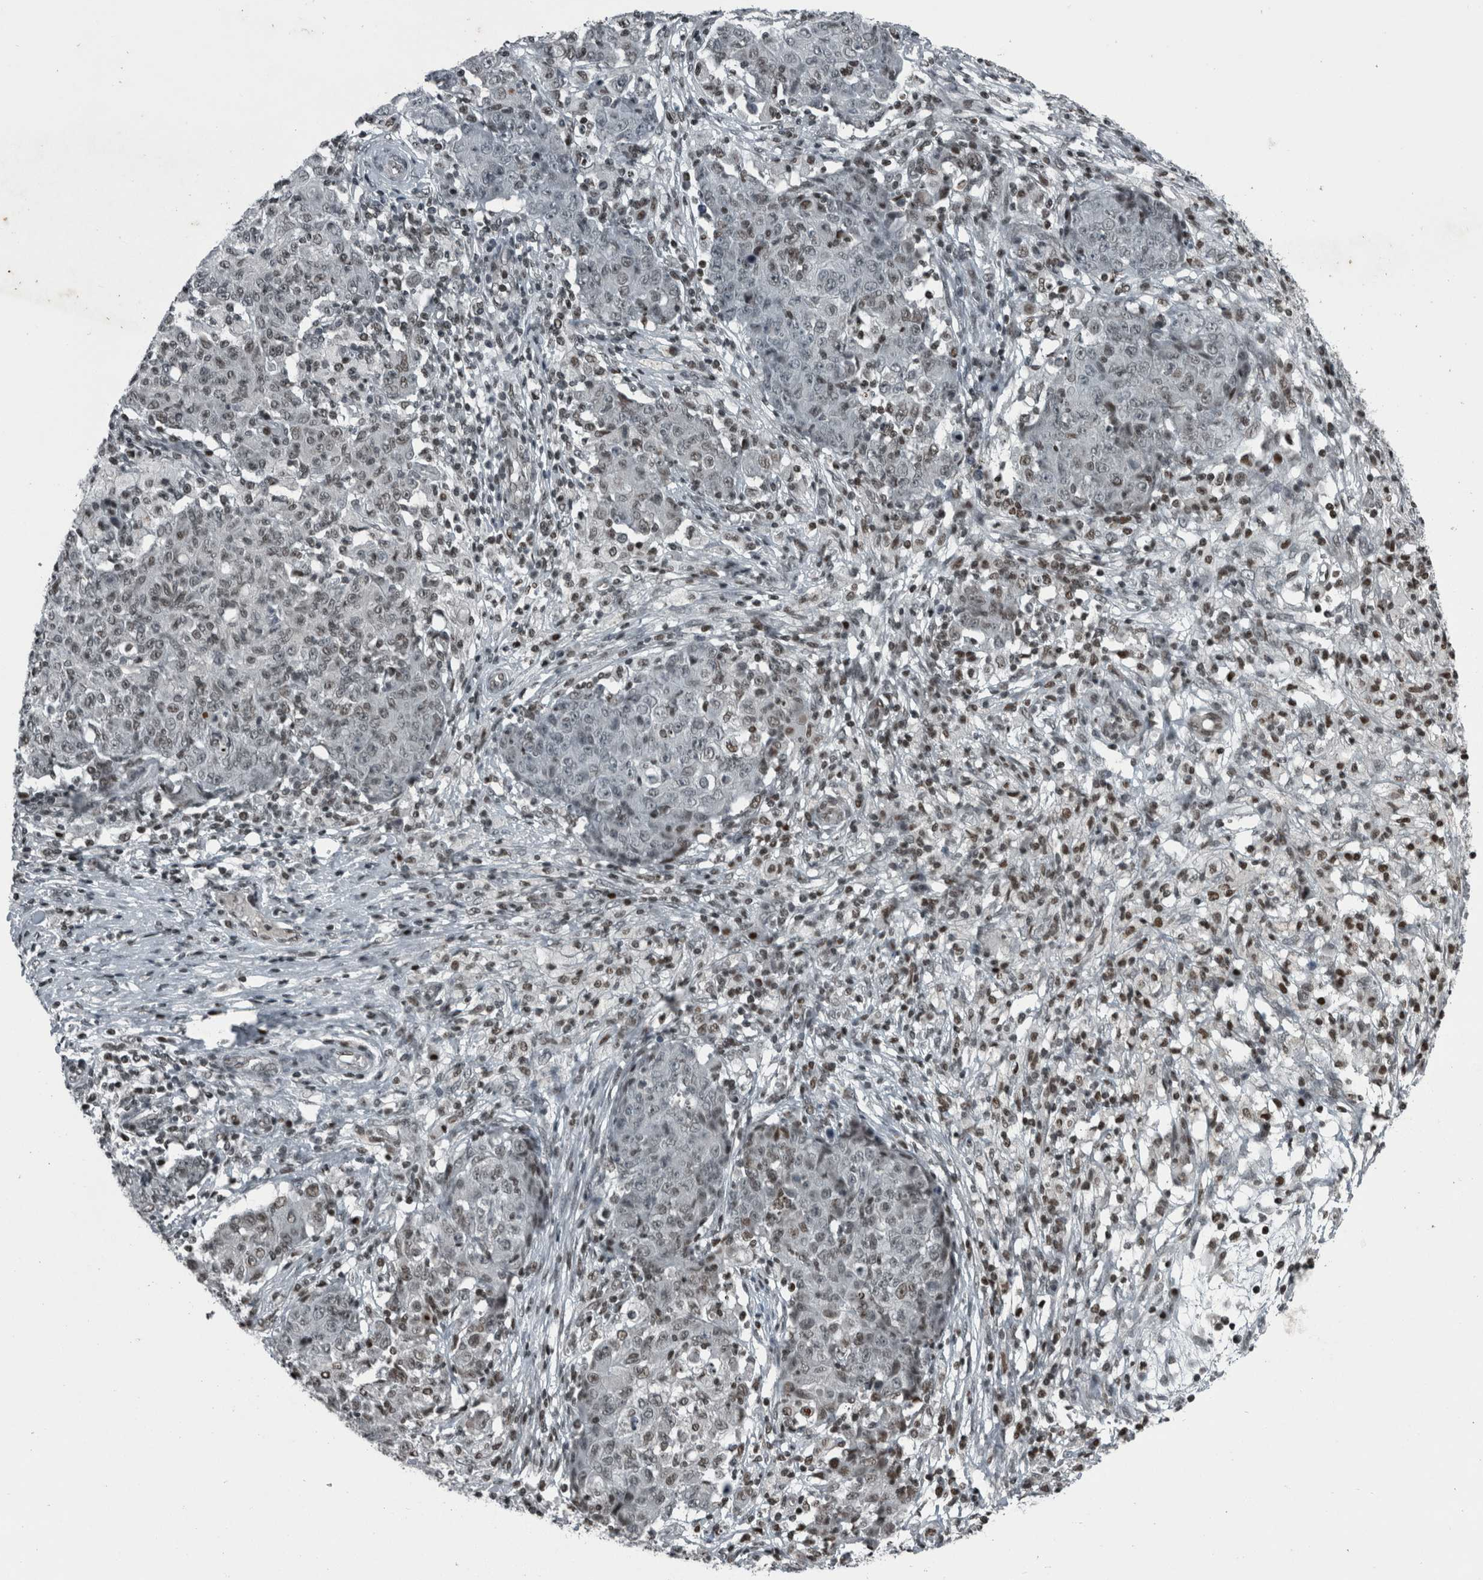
{"staining": {"intensity": "weak", "quantity": "25%-75%", "location": "nuclear"}, "tissue": "ovarian cancer", "cell_type": "Tumor cells", "image_type": "cancer", "snomed": [{"axis": "morphology", "description": "Carcinoma, endometroid"}, {"axis": "topography", "description": "Ovary"}], "caption": "Approximately 25%-75% of tumor cells in ovarian endometroid carcinoma demonstrate weak nuclear protein positivity as visualized by brown immunohistochemical staining.", "gene": "UNC50", "patient": {"sex": "female", "age": 42}}